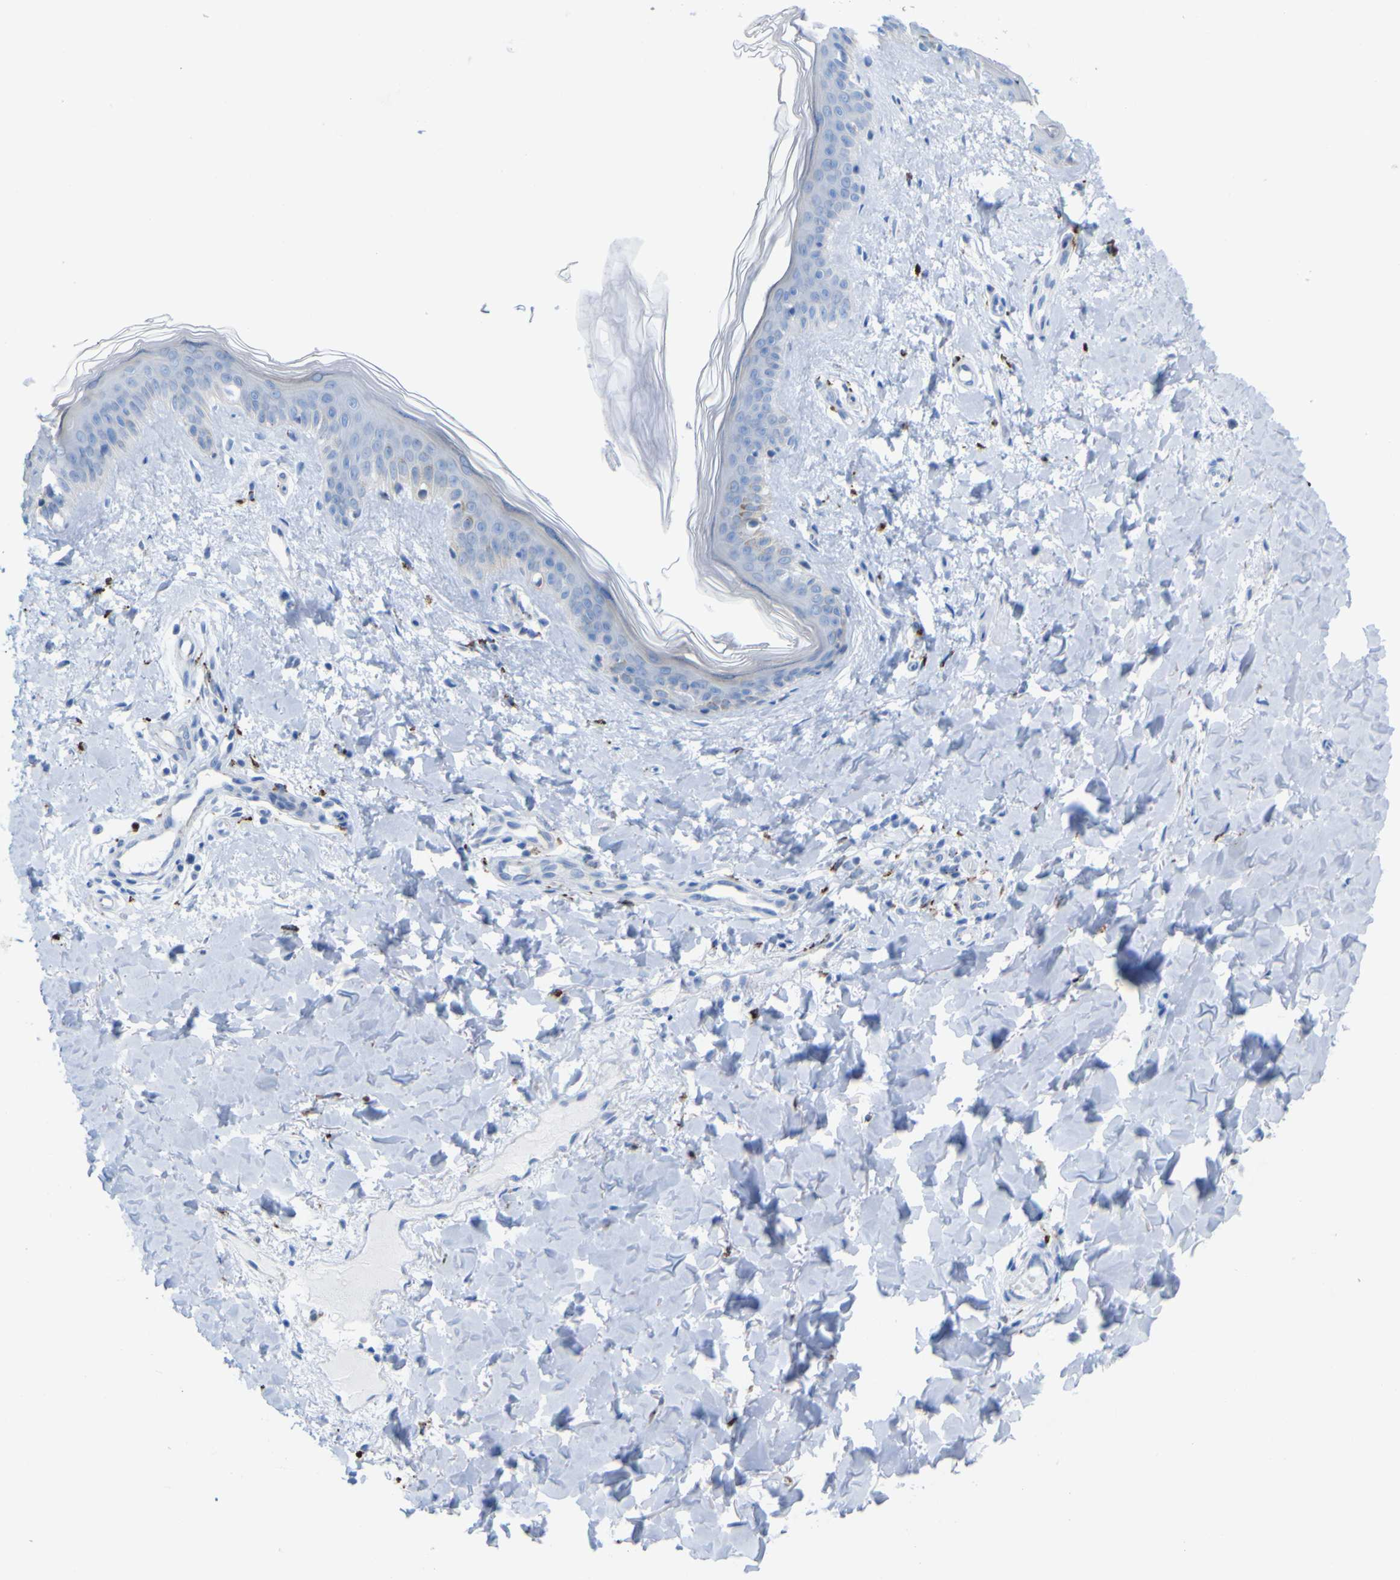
{"staining": {"intensity": "negative", "quantity": "none", "location": "none"}, "tissue": "skin", "cell_type": "Fibroblasts", "image_type": "normal", "snomed": [{"axis": "morphology", "description": "Normal tissue, NOS"}, {"axis": "topography", "description": "Skin"}], "caption": "DAB (3,3'-diaminobenzidine) immunohistochemical staining of unremarkable human skin demonstrates no significant expression in fibroblasts.", "gene": "PLD3", "patient": {"sex": "female", "age": 41}}